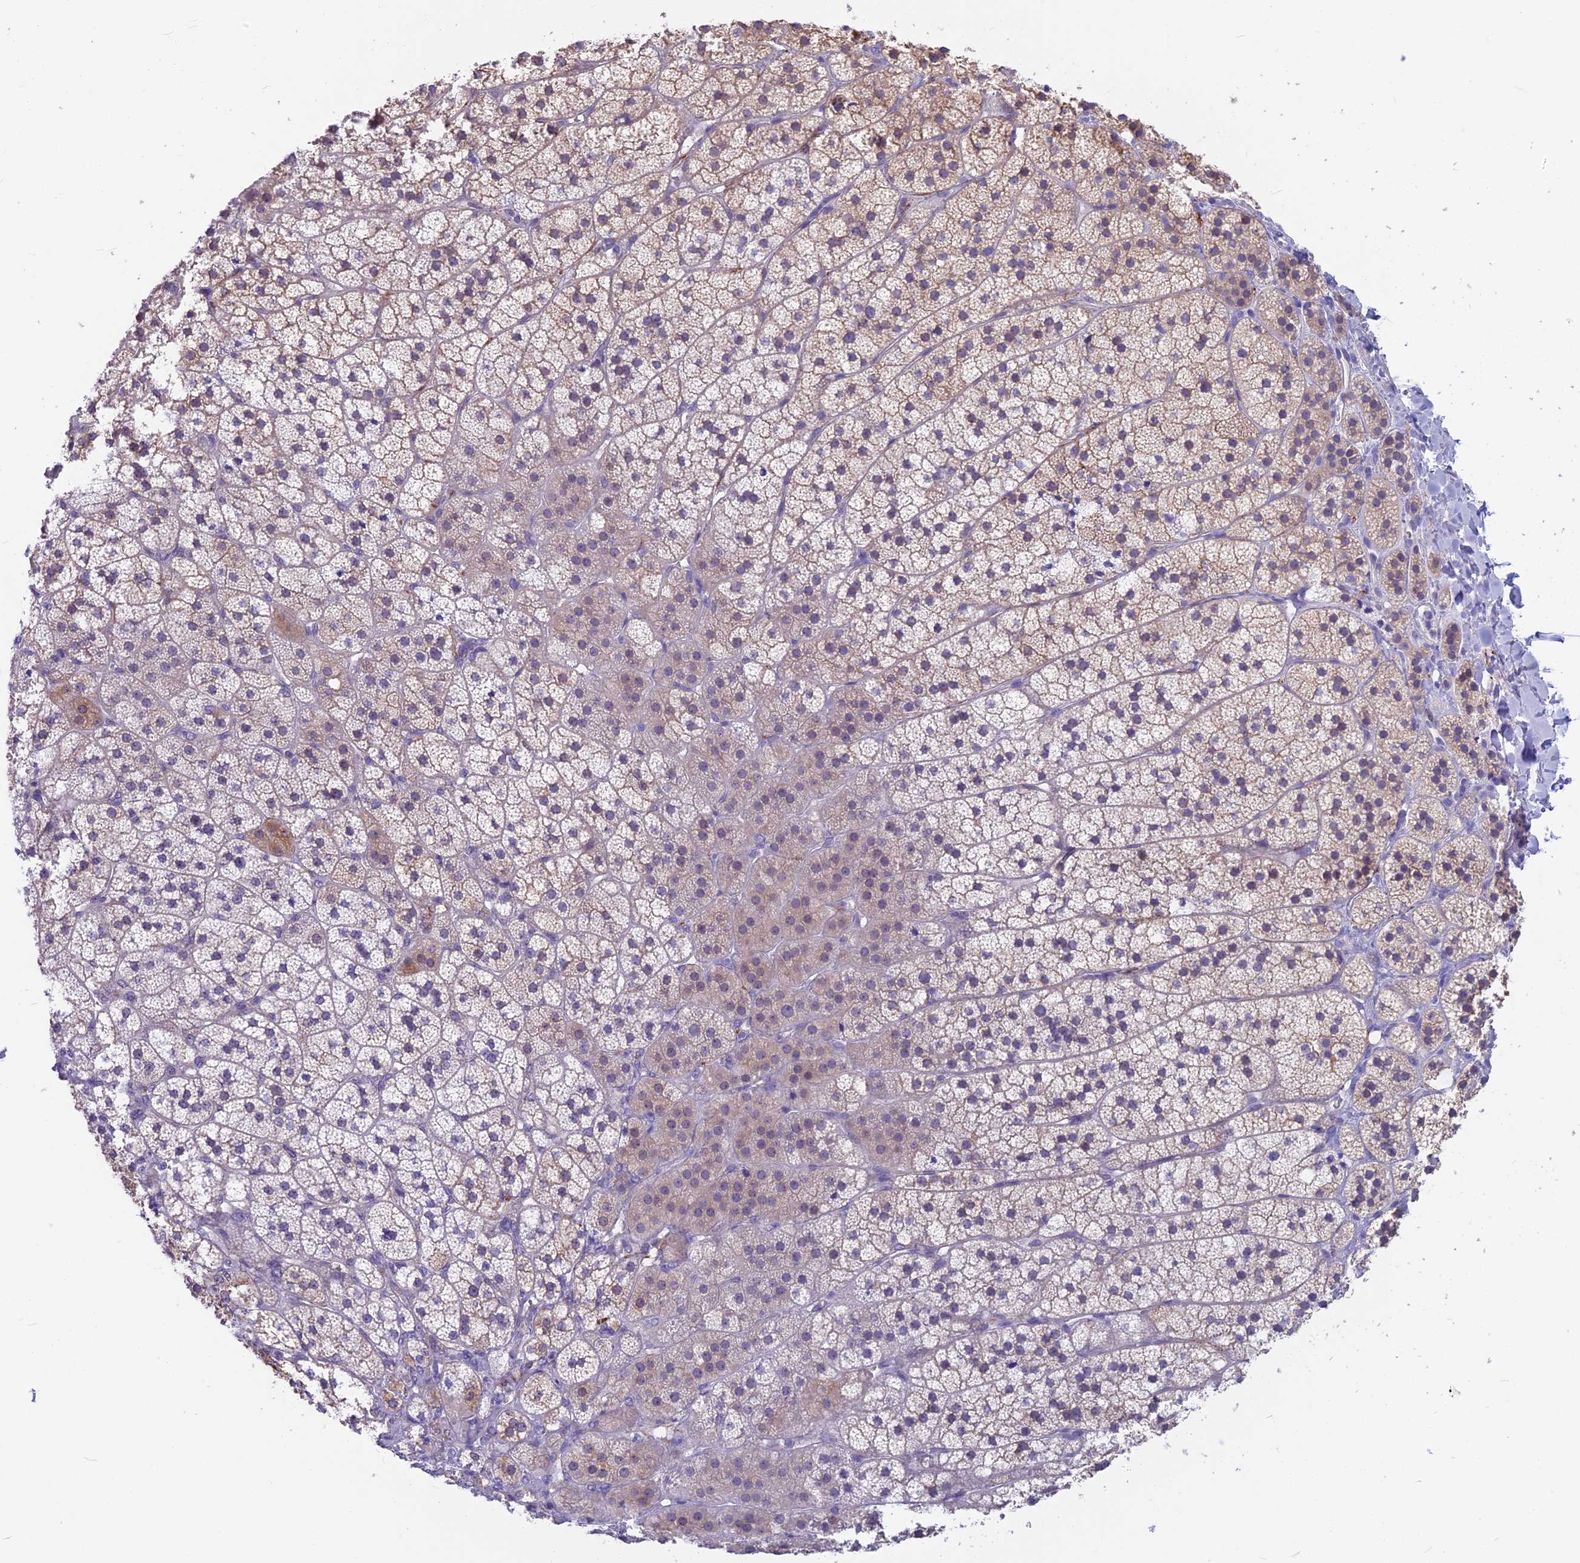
{"staining": {"intensity": "moderate", "quantity": "<25%", "location": "cytoplasmic/membranous"}, "tissue": "adrenal gland", "cell_type": "Glandular cells", "image_type": "normal", "snomed": [{"axis": "morphology", "description": "Normal tissue, NOS"}, {"axis": "topography", "description": "Adrenal gland"}], "caption": "The histopathology image exhibits staining of unremarkable adrenal gland, revealing moderate cytoplasmic/membranous protein expression (brown color) within glandular cells. The staining is performed using DAB brown chromogen to label protein expression. The nuclei are counter-stained blue using hematoxylin.", "gene": "SNAP91", "patient": {"sex": "female", "age": 44}}